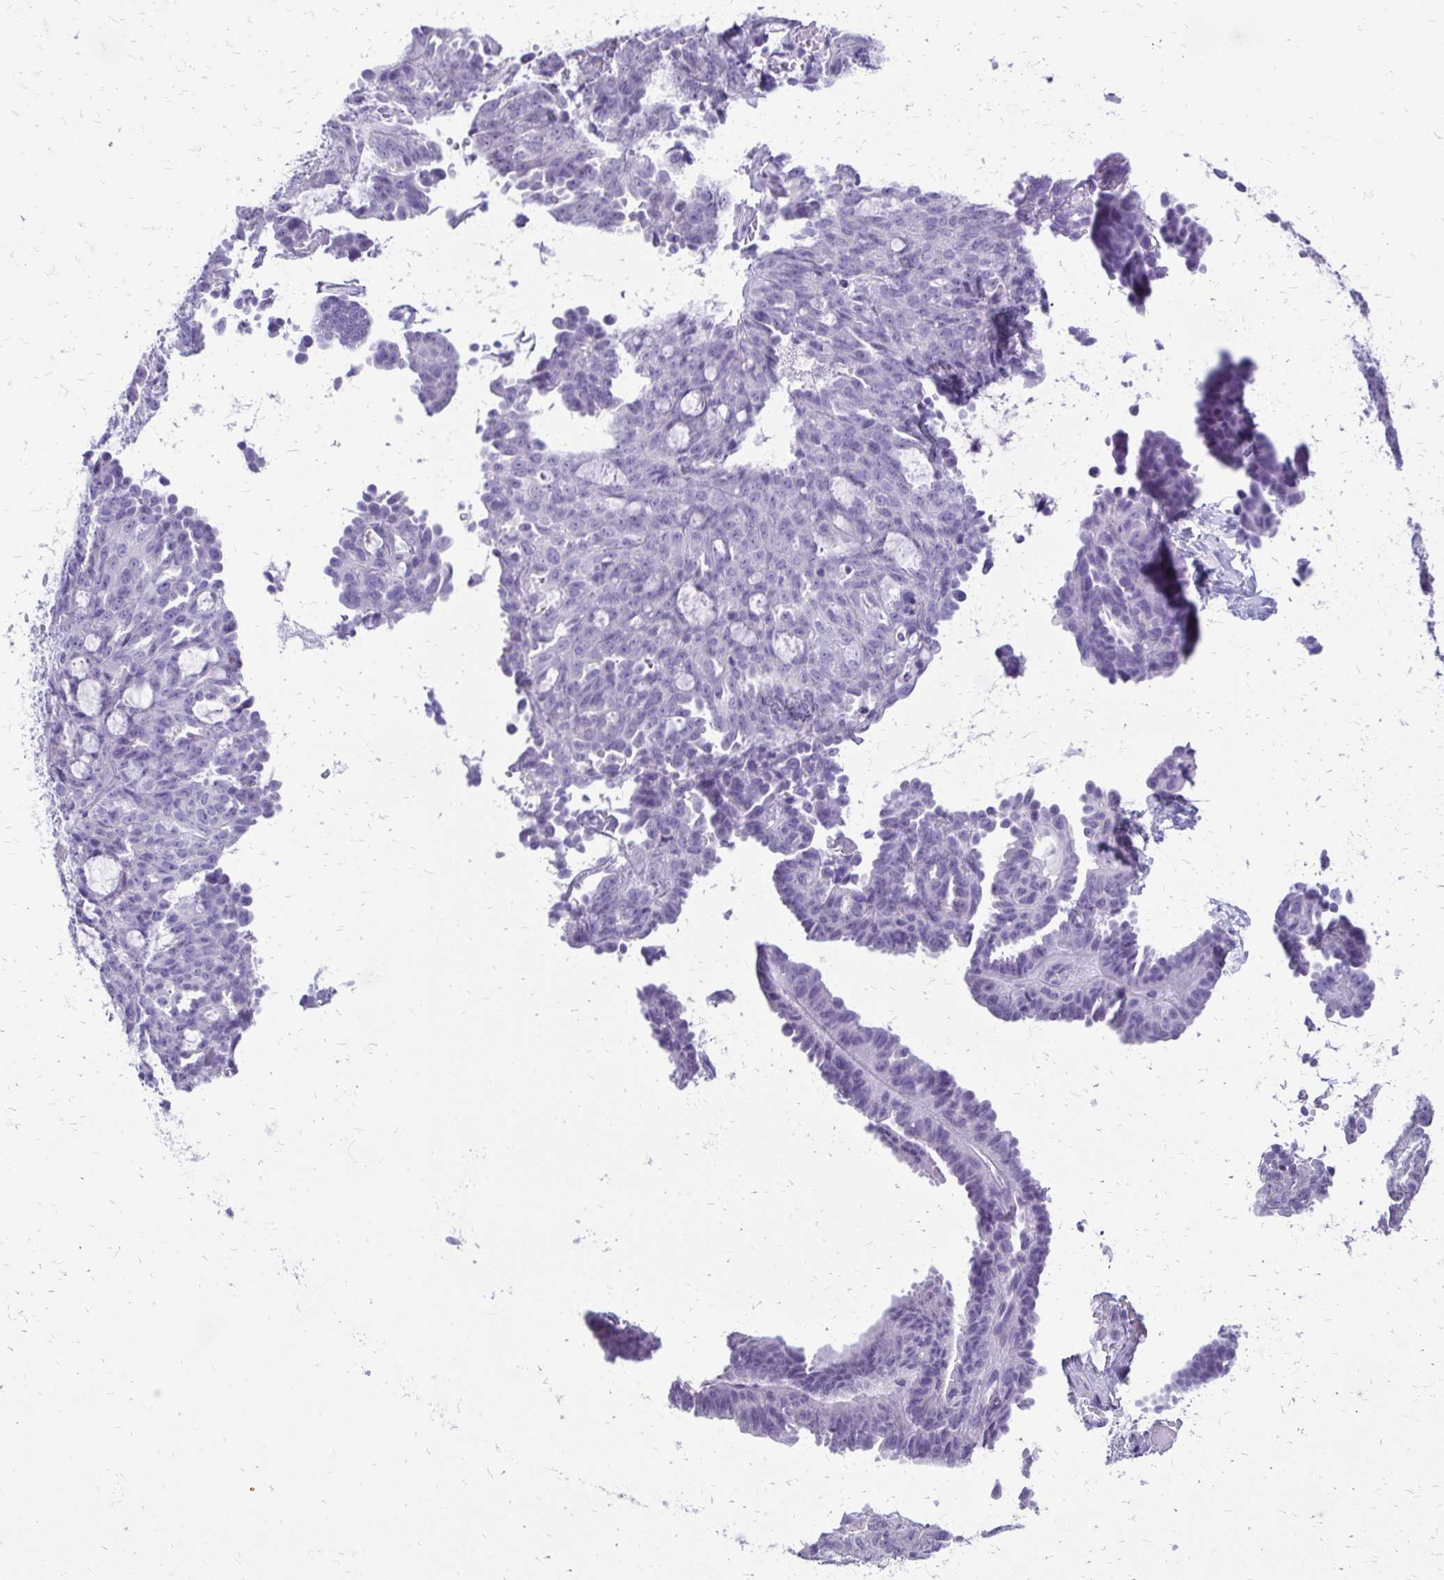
{"staining": {"intensity": "negative", "quantity": "none", "location": "none"}, "tissue": "ovarian cancer", "cell_type": "Tumor cells", "image_type": "cancer", "snomed": [{"axis": "morphology", "description": "Cystadenocarcinoma, serous, NOS"}, {"axis": "topography", "description": "Ovary"}], "caption": "The IHC image has no significant staining in tumor cells of serous cystadenocarcinoma (ovarian) tissue. (DAB (3,3'-diaminobenzidine) immunohistochemistry (IHC) with hematoxylin counter stain).", "gene": "SLC32A1", "patient": {"sex": "female", "age": 71}}